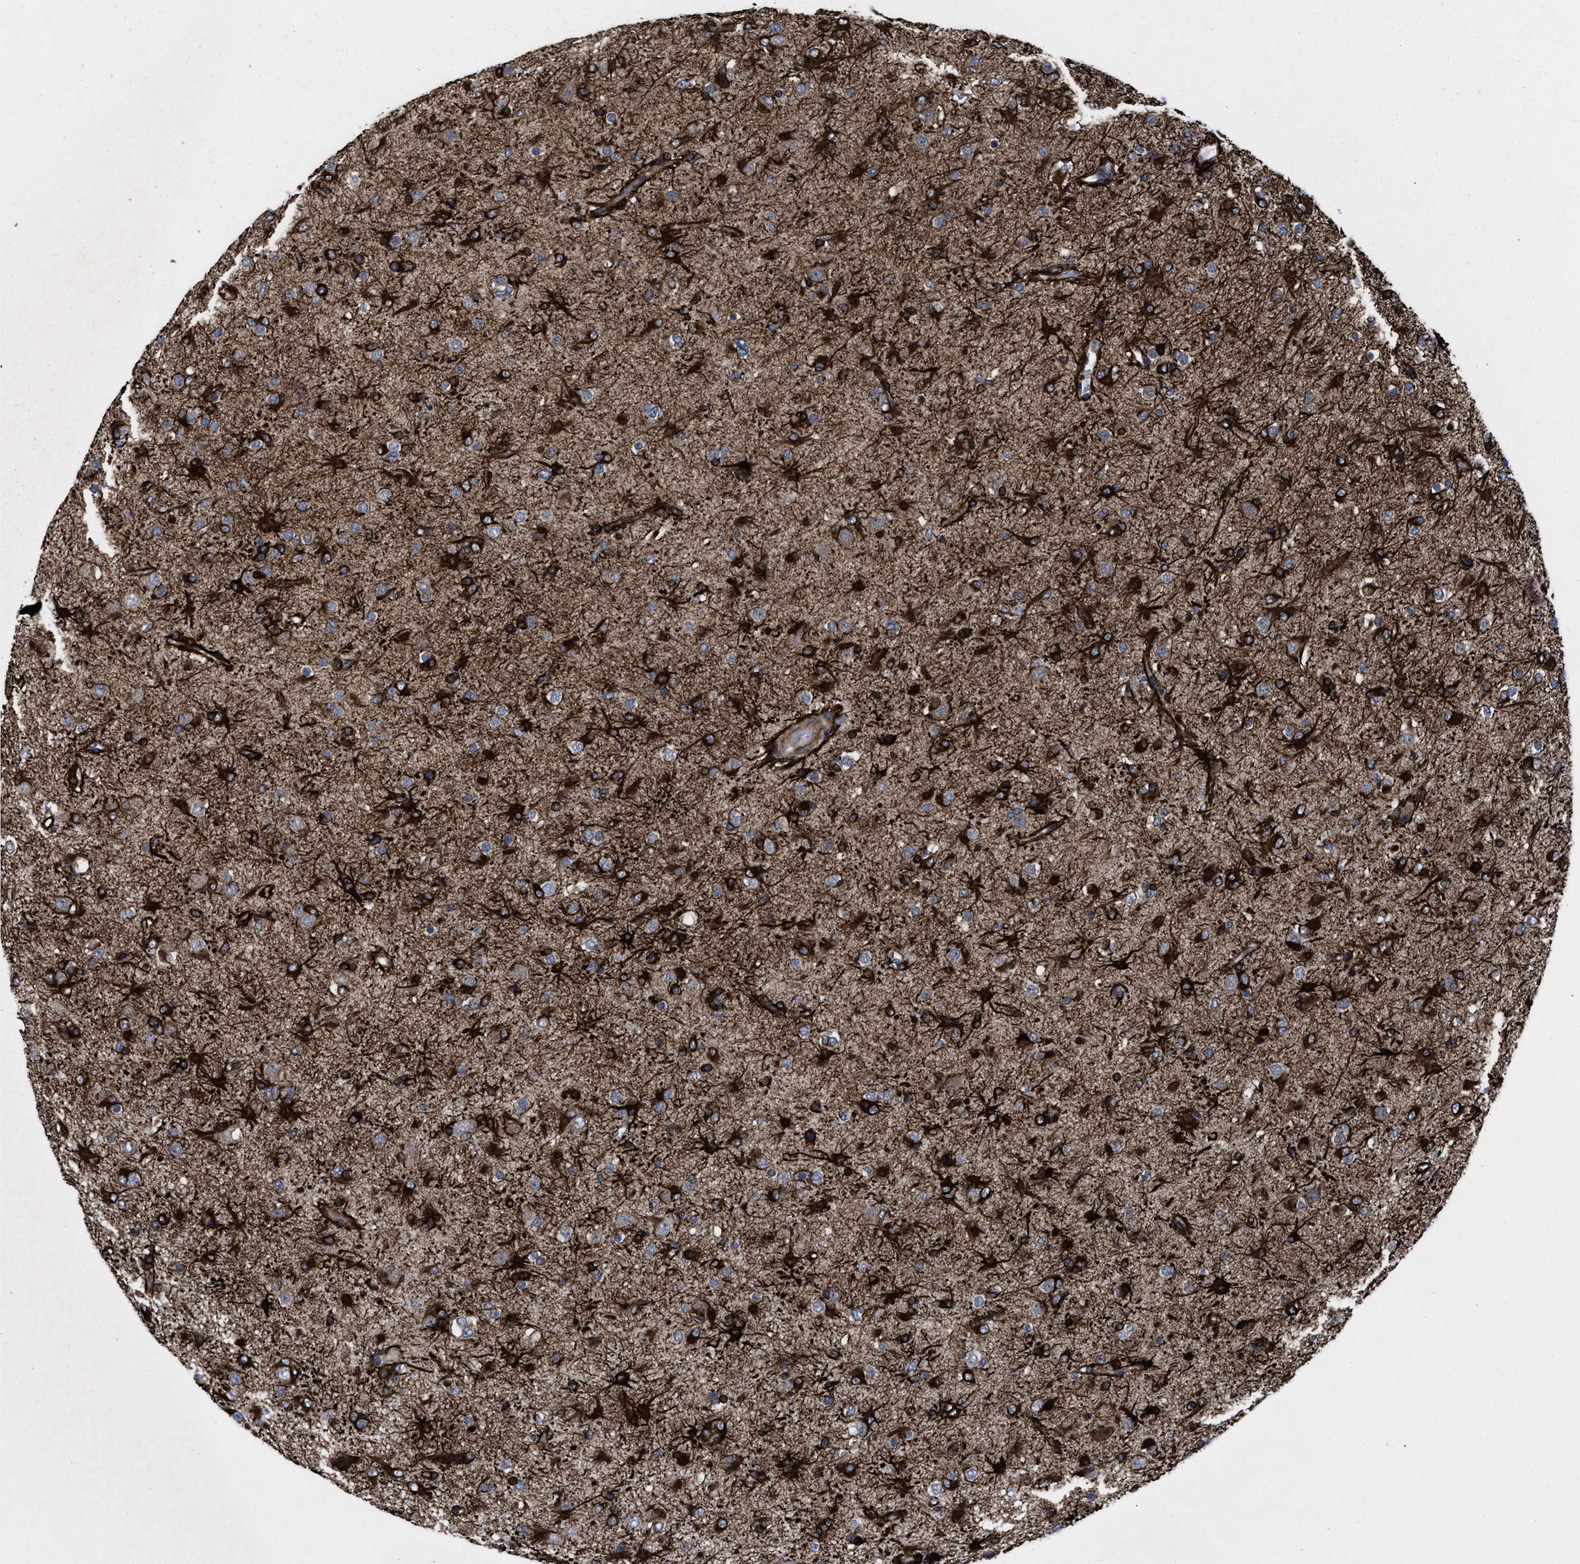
{"staining": {"intensity": "strong", "quantity": "25%-75%", "location": "cytoplasmic/membranous"}, "tissue": "glioma", "cell_type": "Tumor cells", "image_type": "cancer", "snomed": [{"axis": "morphology", "description": "Glioma, malignant, Low grade"}, {"axis": "topography", "description": "Brain"}], "caption": "IHC of human malignant glioma (low-grade) reveals high levels of strong cytoplasmic/membranous staining in about 25%-75% of tumor cells.", "gene": "MRPL50", "patient": {"sex": "male", "age": 65}}